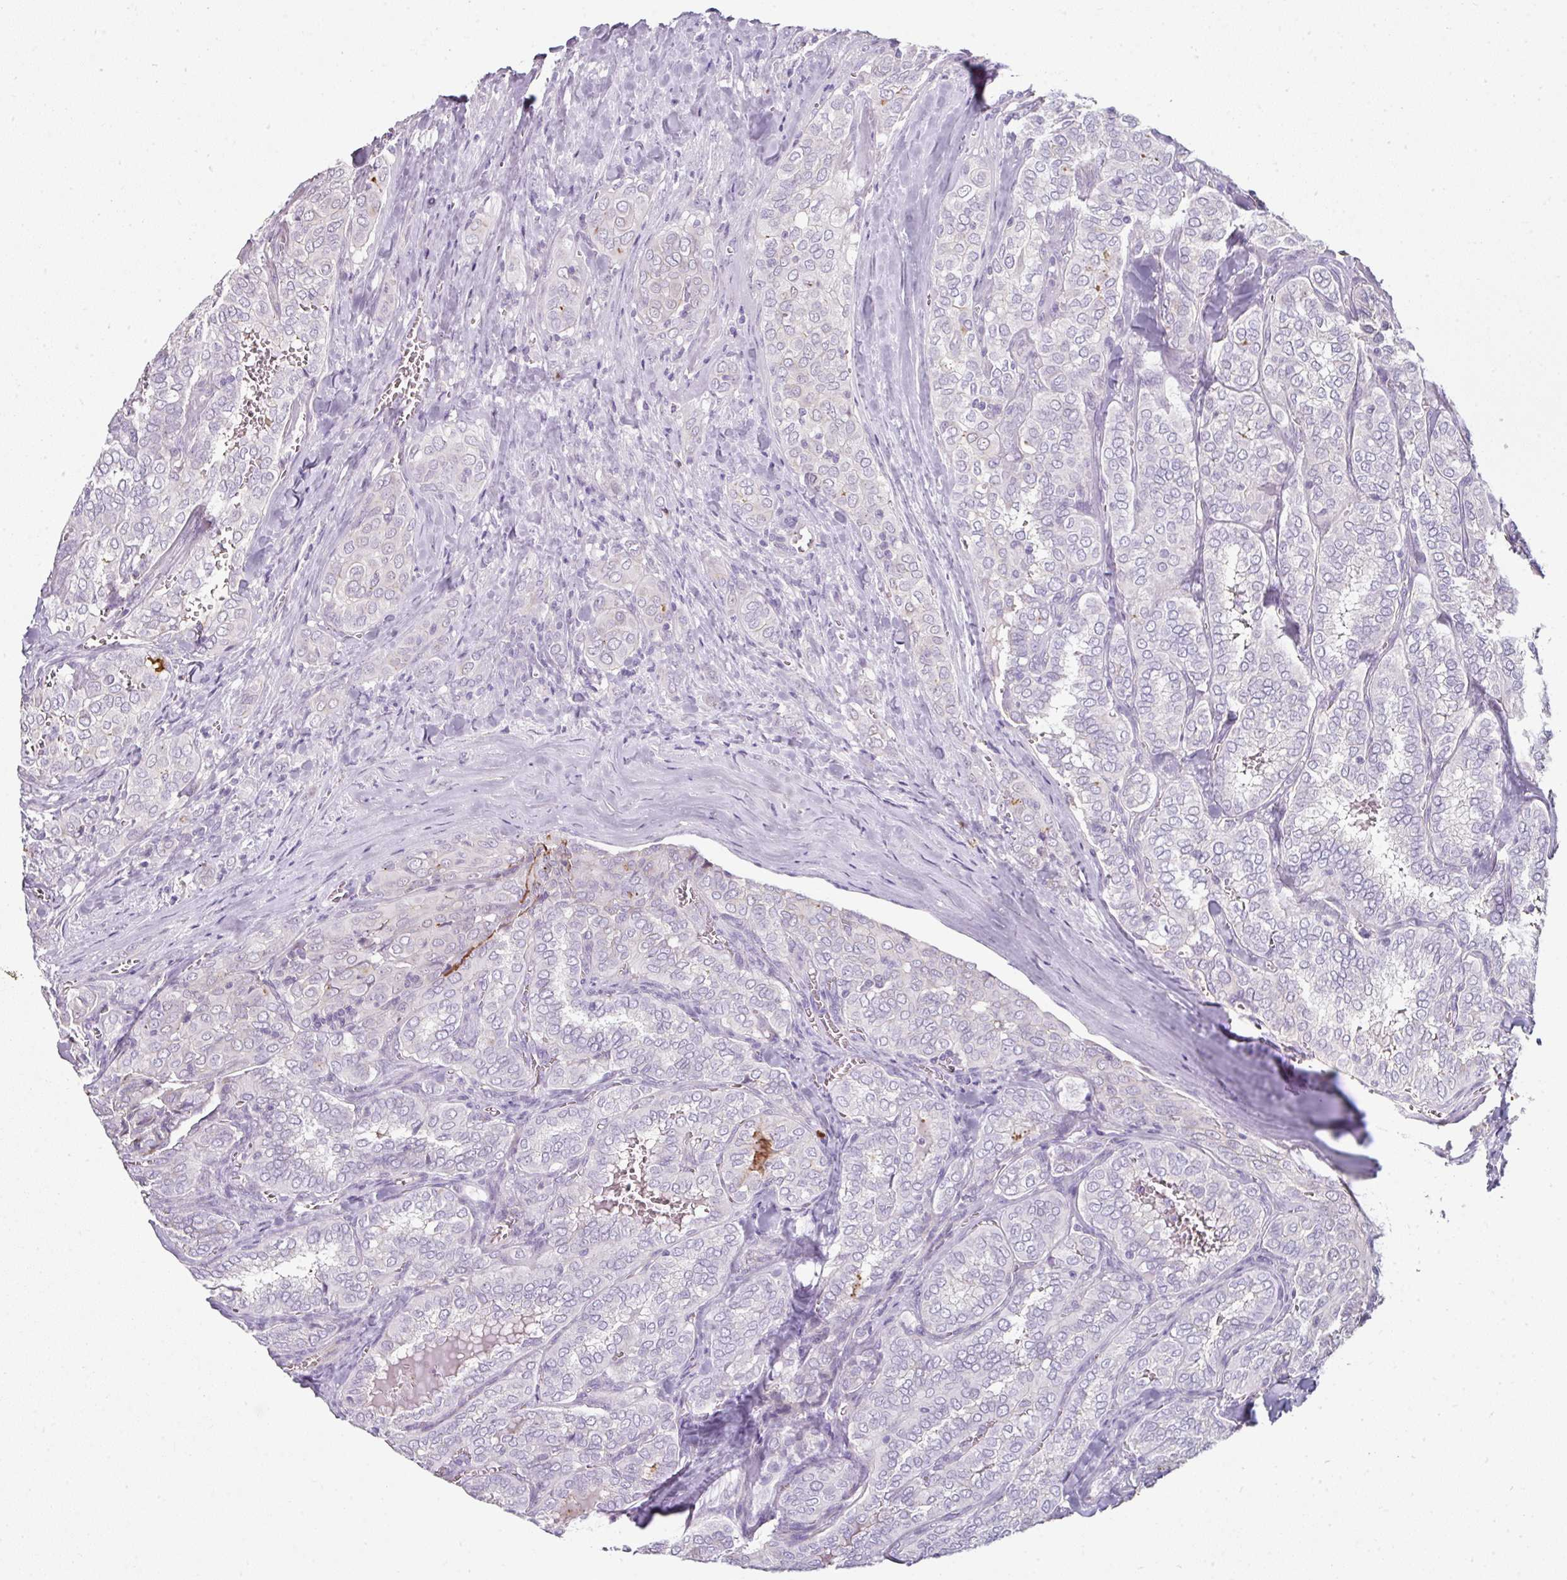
{"staining": {"intensity": "negative", "quantity": "none", "location": "none"}, "tissue": "thyroid cancer", "cell_type": "Tumor cells", "image_type": "cancer", "snomed": [{"axis": "morphology", "description": "Papillary adenocarcinoma, NOS"}, {"axis": "topography", "description": "Thyroid gland"}], "caption": "High magnification brightfield microscopy of thyroid cancer stained with DAB (3,3'-diaminobenzidine) (brown) and counterstained with hematoxylin (blue): tumor cells show no significant expression.", "gene": "FHAD1", "patient": {"sex": "female", "age": 30}}